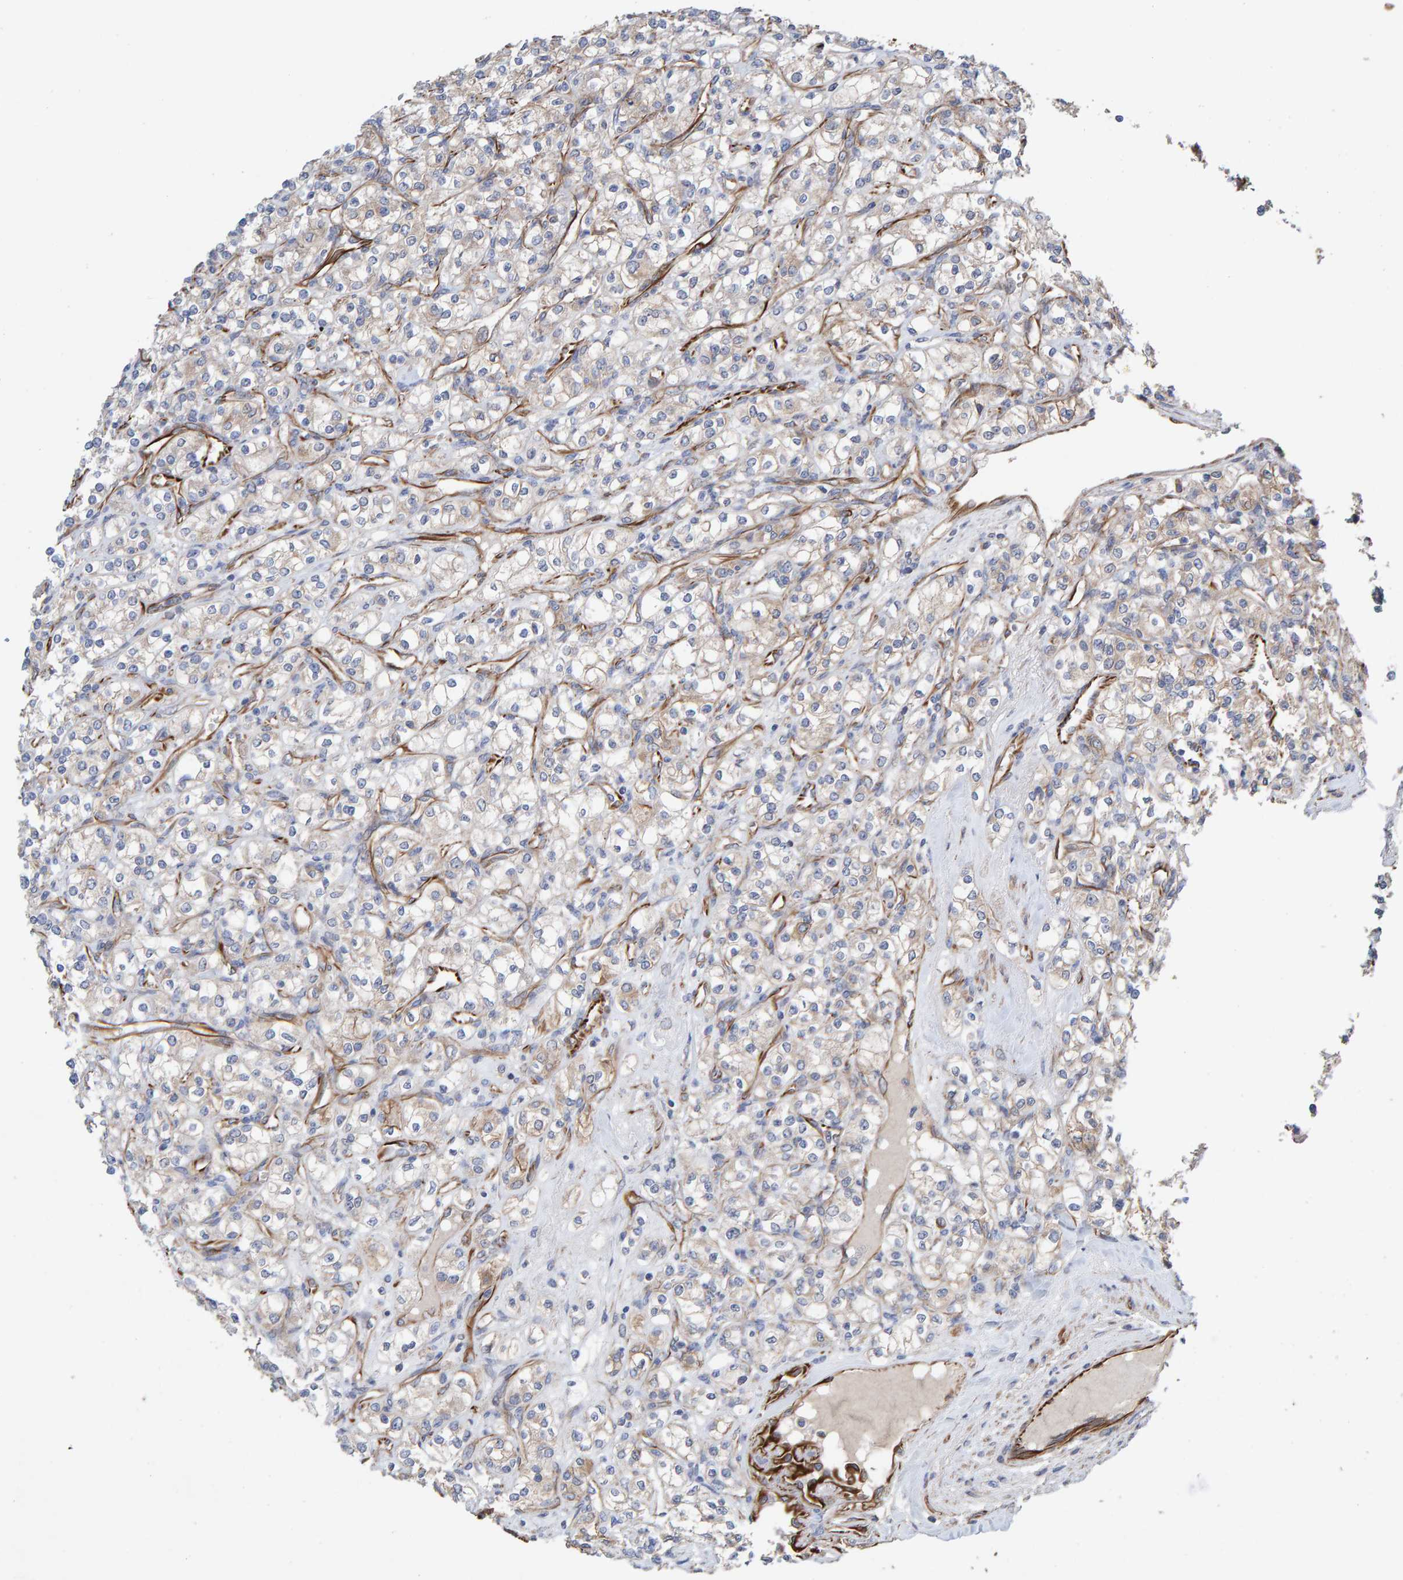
{"staining": {"intensity": "negative", "quantity": "none", "location": "none"}, "tissue": "renal cancer", "cell_type": "Tumor cells", "image_type": "cancer", "snomed": [{"axis": "morphology", "description": "Adenocarcinoma, NOS"}, {"axis": "topography", "description": "Kidney"}], "caption": "The immunohistochemistry histopathology image has no significant positivity in tumor cells of adenocarcinoma (renal) tissue.", "gene": "ZNF347", "patient": {"sex": "male", "age": 77}}